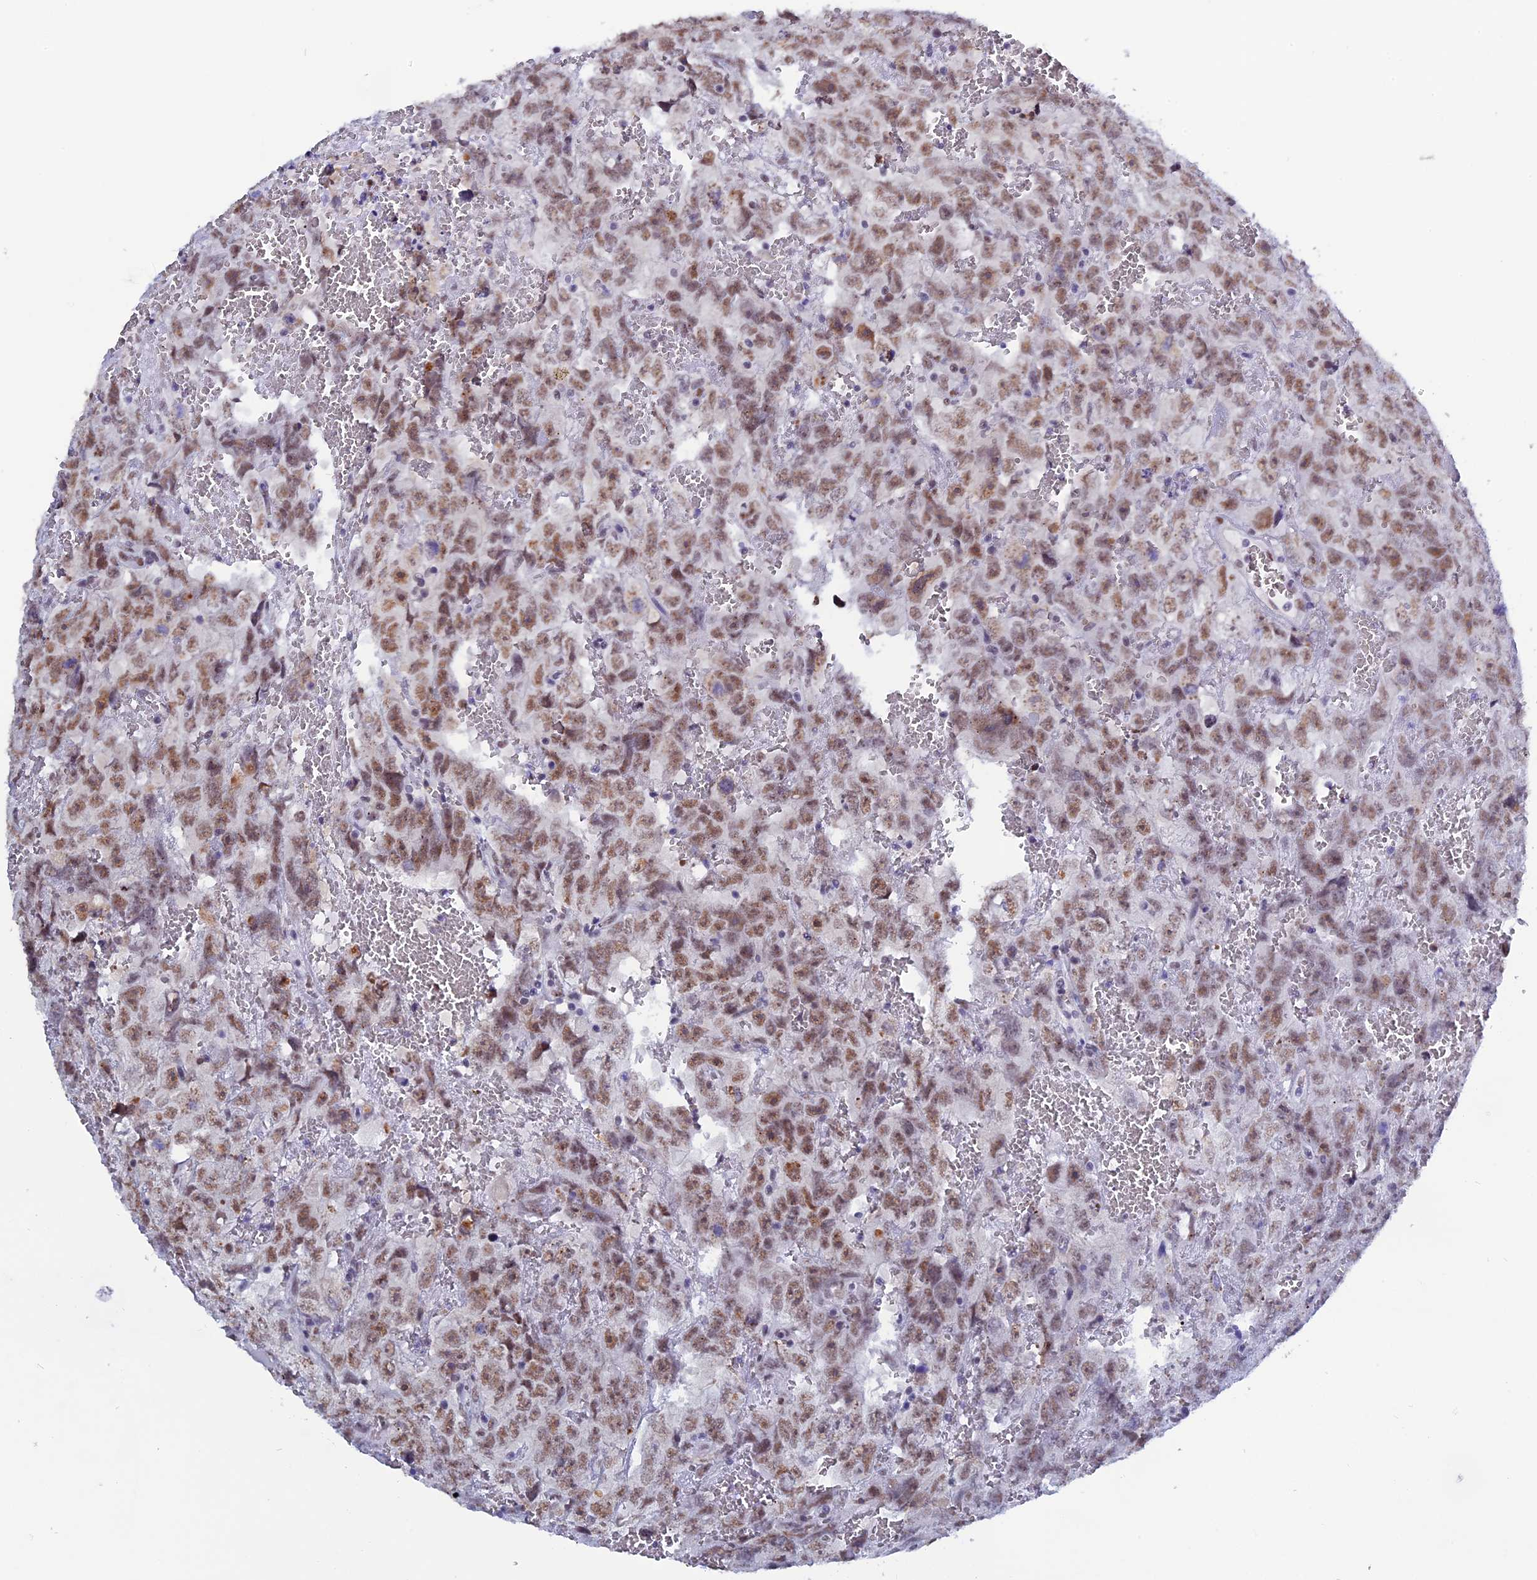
{"staining": {"intensity": "moderate", "quantity": ">75%", "location": "nuclear"}, "tissue": "testis cancer", "cell_type": "Tumor cells", "image_type": "cancer", "snomed": [{"axis": "morphology", "description": "Carcinoma, Embryonal, NOS"}, {"axis": "topography", "description": "Testis"}], "caption": "Embryonal carcinoma (testis) stained with a protein marker exhibits moderate staining in tumor cells.", "gene": "CD2BP2", "patient": {"sex": "male", "age": 45}}